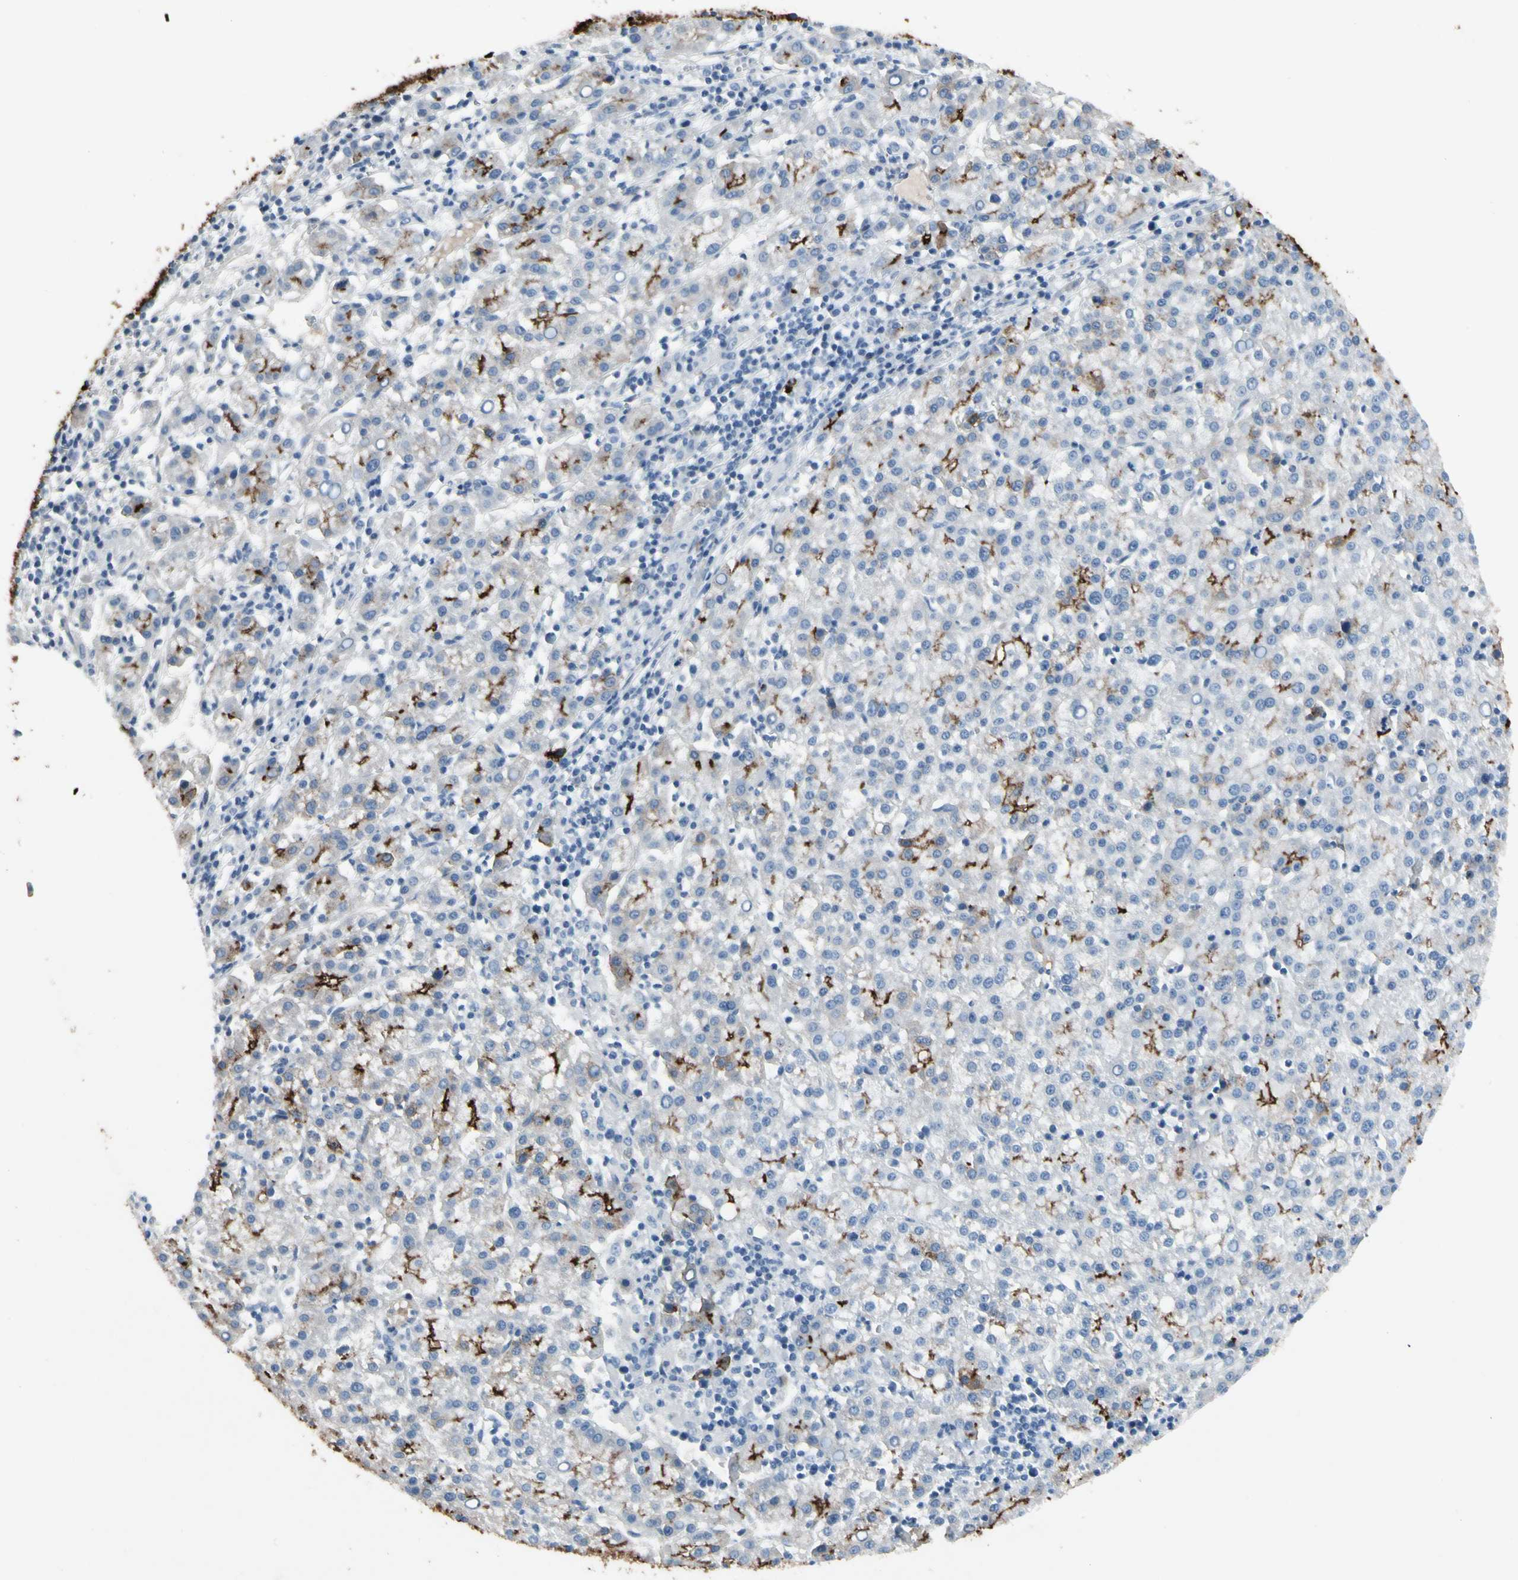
{"staining": {"intensity": "strong", "quantity": "<25%", "location": "cytoplasmic/membranous"}, "tissue": "liver cancer", "cell_type": "Tumor cells", "image_type": "cancer", "snomed": [{"axis": "morphology", "description": "Carcinoma, Hepatocellular, NOS"}, {"axis": "topography", "description": "Liver"}], "caption": "Immunohistochemical staining of human liver cancer (hepatocellular carcinoma) shows strong cytoplasmic/membranous protein expression in about <25% of tumor cells.", "gene": "PIGR", "patient": {"sex": "female", "age": 58}}